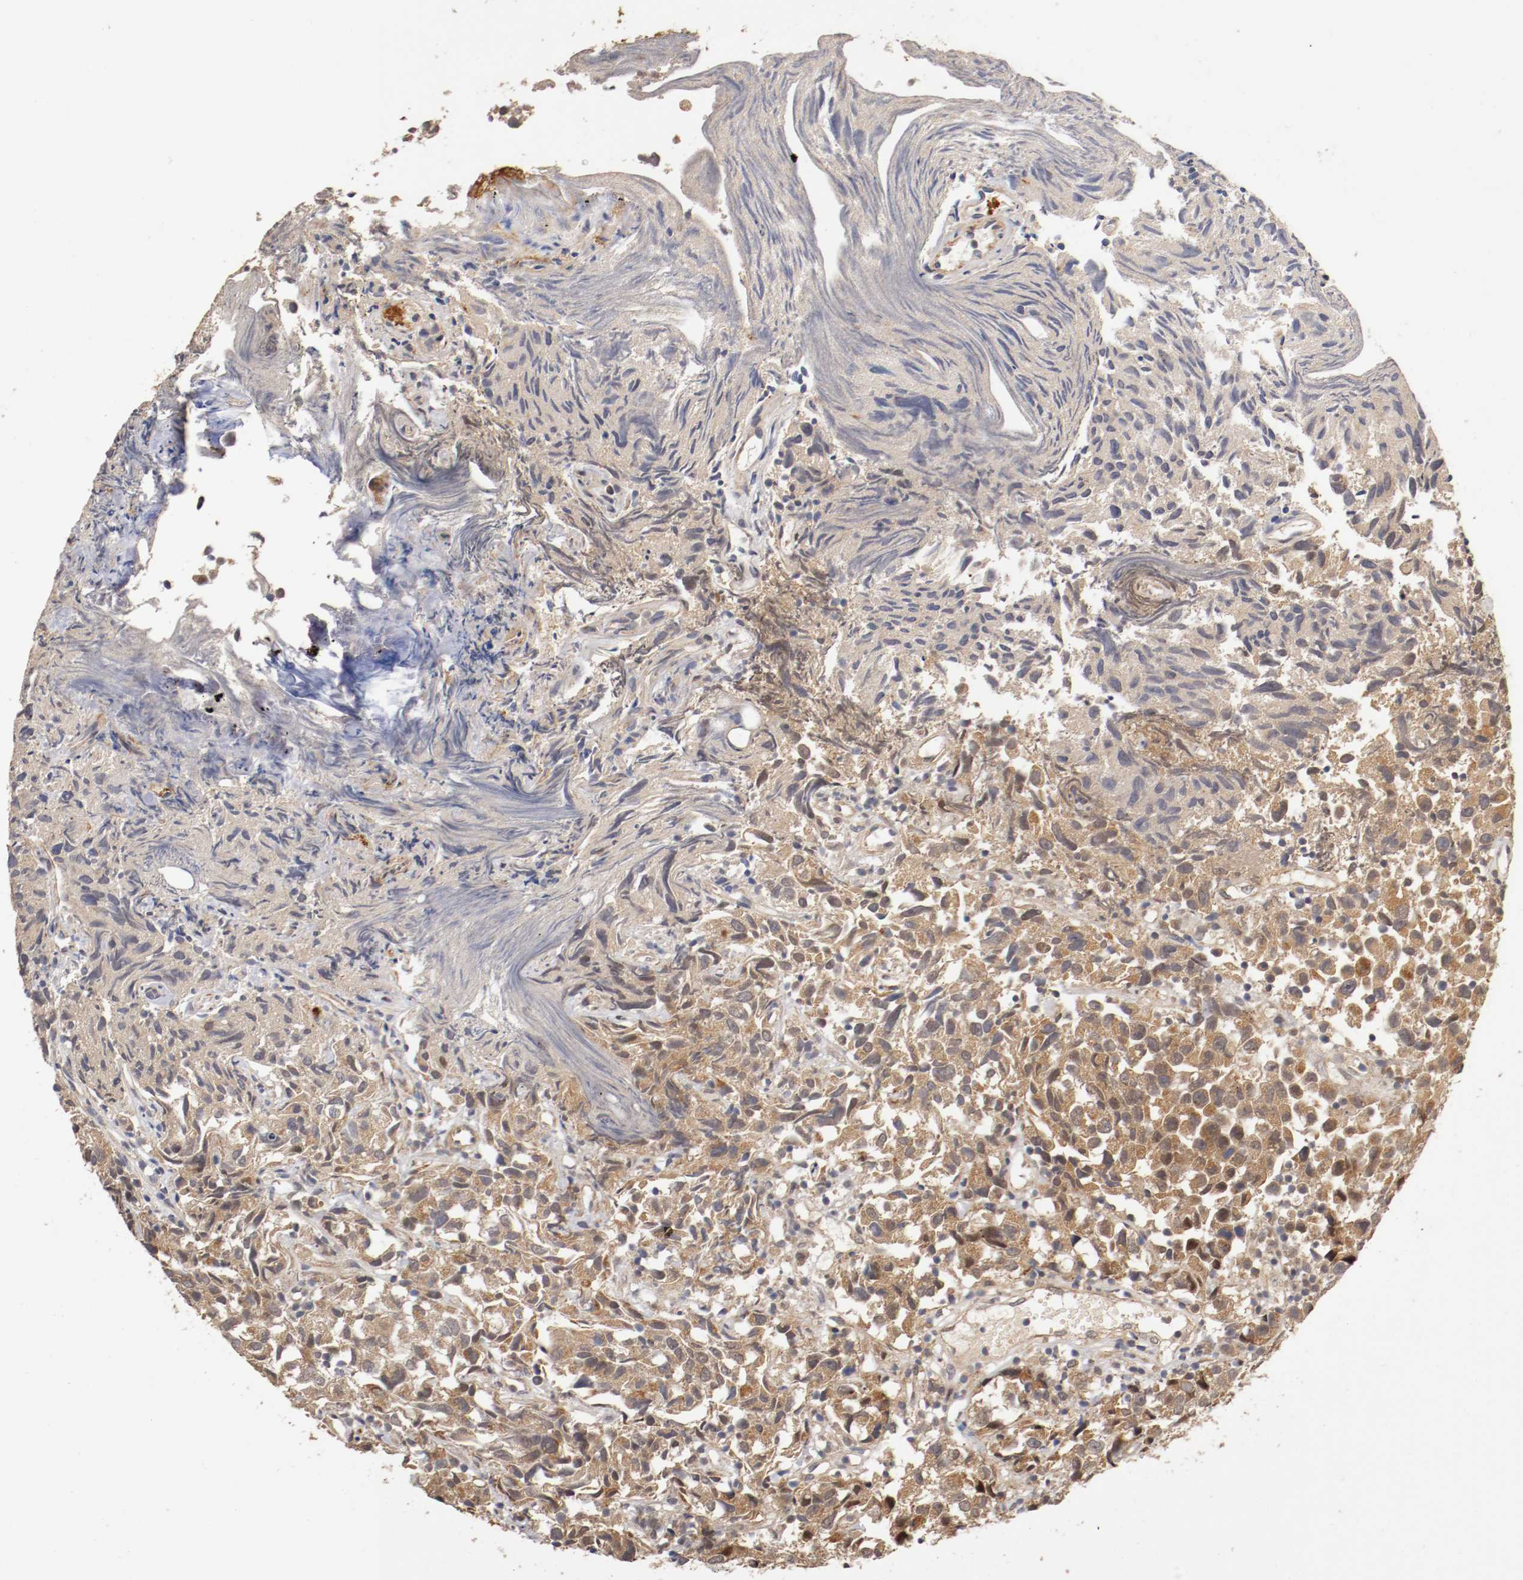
{"staining": {"intensity": "moderate", "quantity": "25%-75%", "location": "cytoplasmic/membranous,nuclear"}, "tissue": "urothelial cancer", "cell_type": "Tumor cells", "image_type": "cancer", "snomed": [{"axis": "morphology", "description": "Urothelial carcinoma, High grade"}, {"axis": "topography", "description": "Urinary bladder"}], "caption": "Human urothelial cancer stained for a protein (brown) shows moderate cytoplasmic/membranous and nuclear positive positivity in about 25%-75% of tumor cells.", "gene": "TNFRSF1B", "patient": {"sex": "female", "age": 75}}